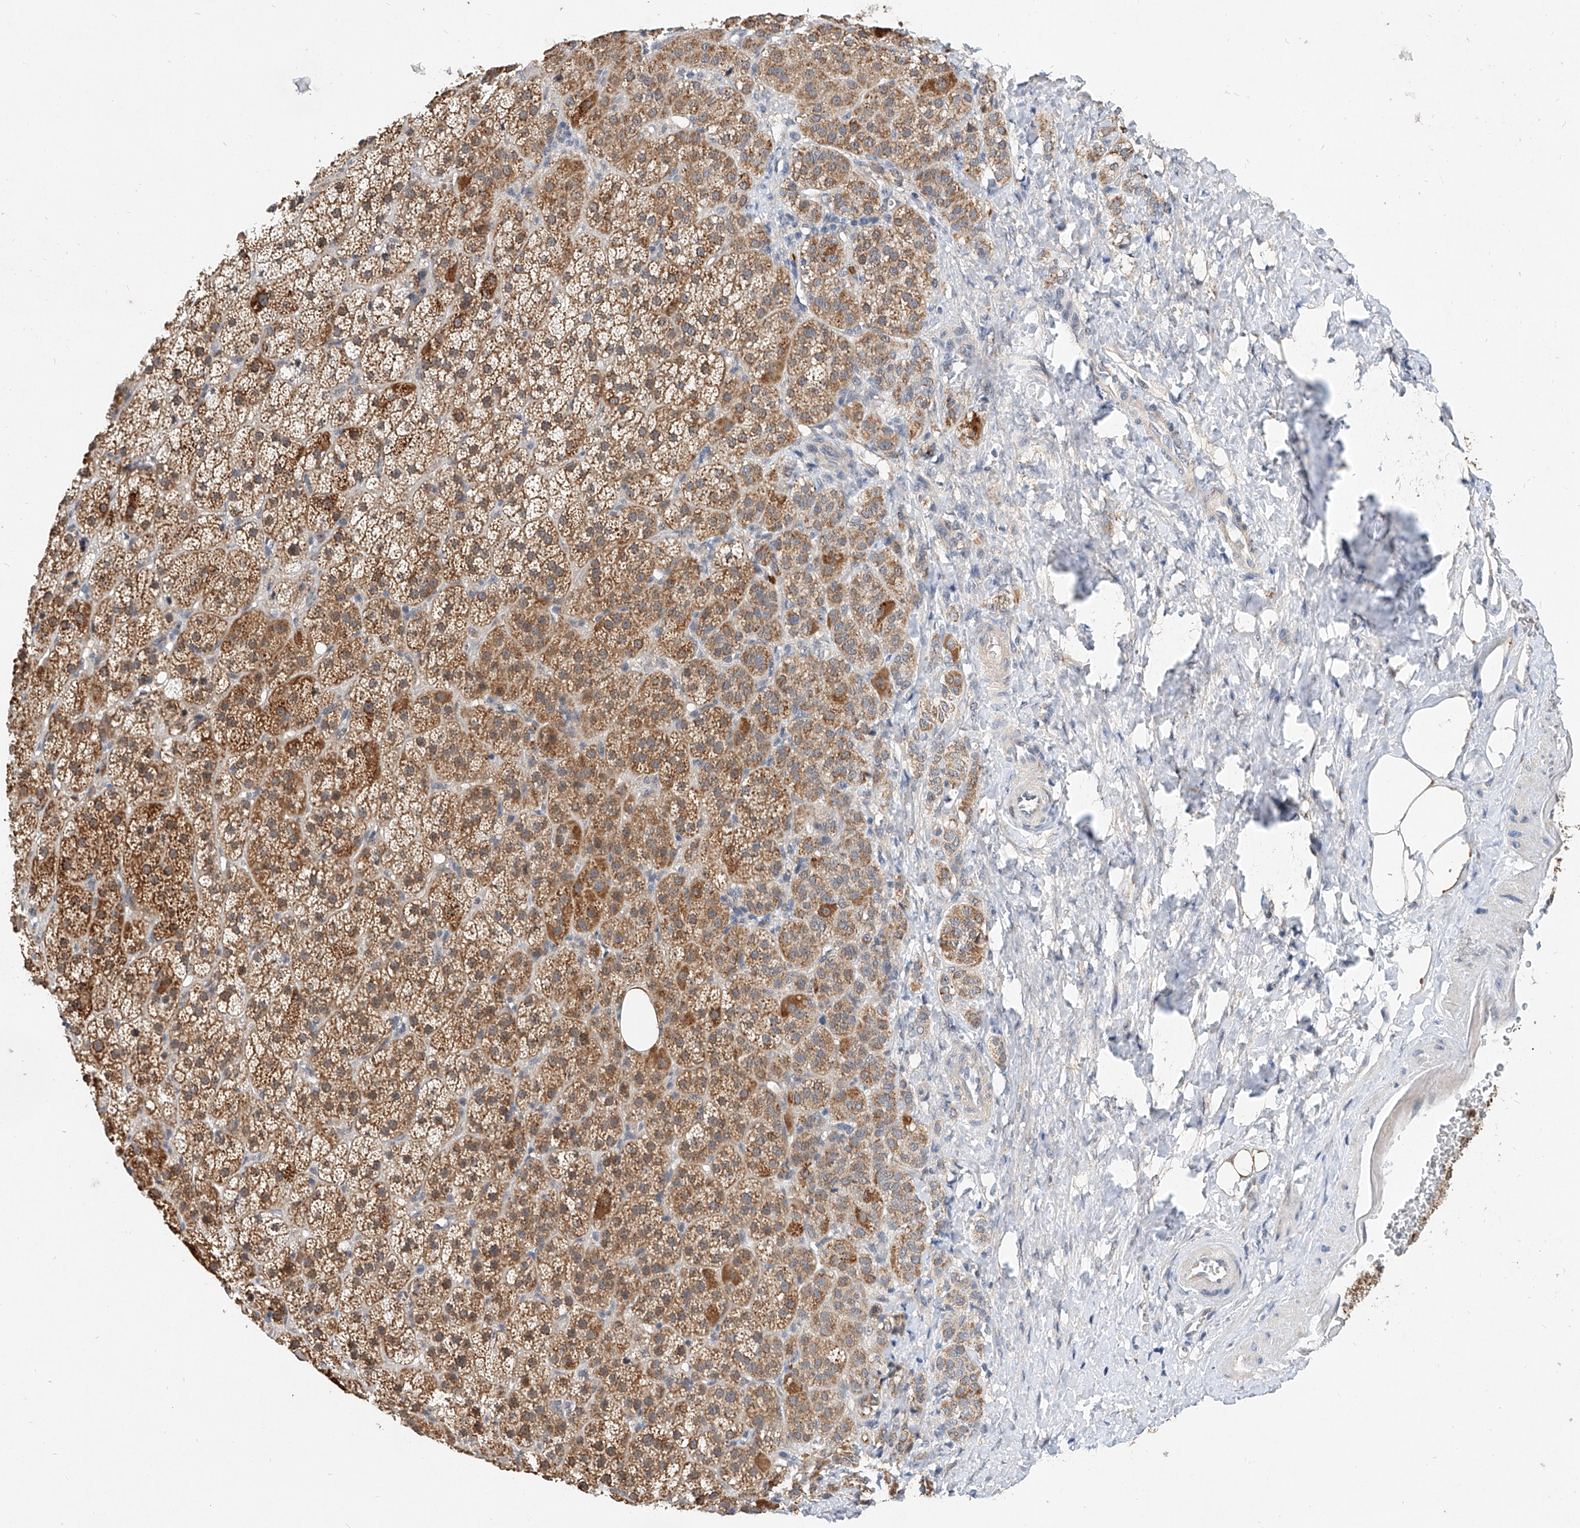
{"staining": {"intensity": "moderate", "quantity": ">75%", "location": "cytoplasmic/membranous"}, "tissue": "adrenal gland", "cell_type": "Glandular cells", "image_type": "normal", "snomed": [{"axis": "morphology", "description": "Normal tissue, NOS"}, {"axis": "topography", "description": "Adrenal gland"}], "caption": "A micrograph of human adrenal gland stained for a protein exhibits moderate cytoplasmic/membranous brown staining in glandular cells. The protein of interest is stained brown, and the nuclei are stained in blue (DAB IHC with brightfield microscopy, high magnification).", "gene": "MFSD4B", "patient": {"sex": "female", "age": 57}}